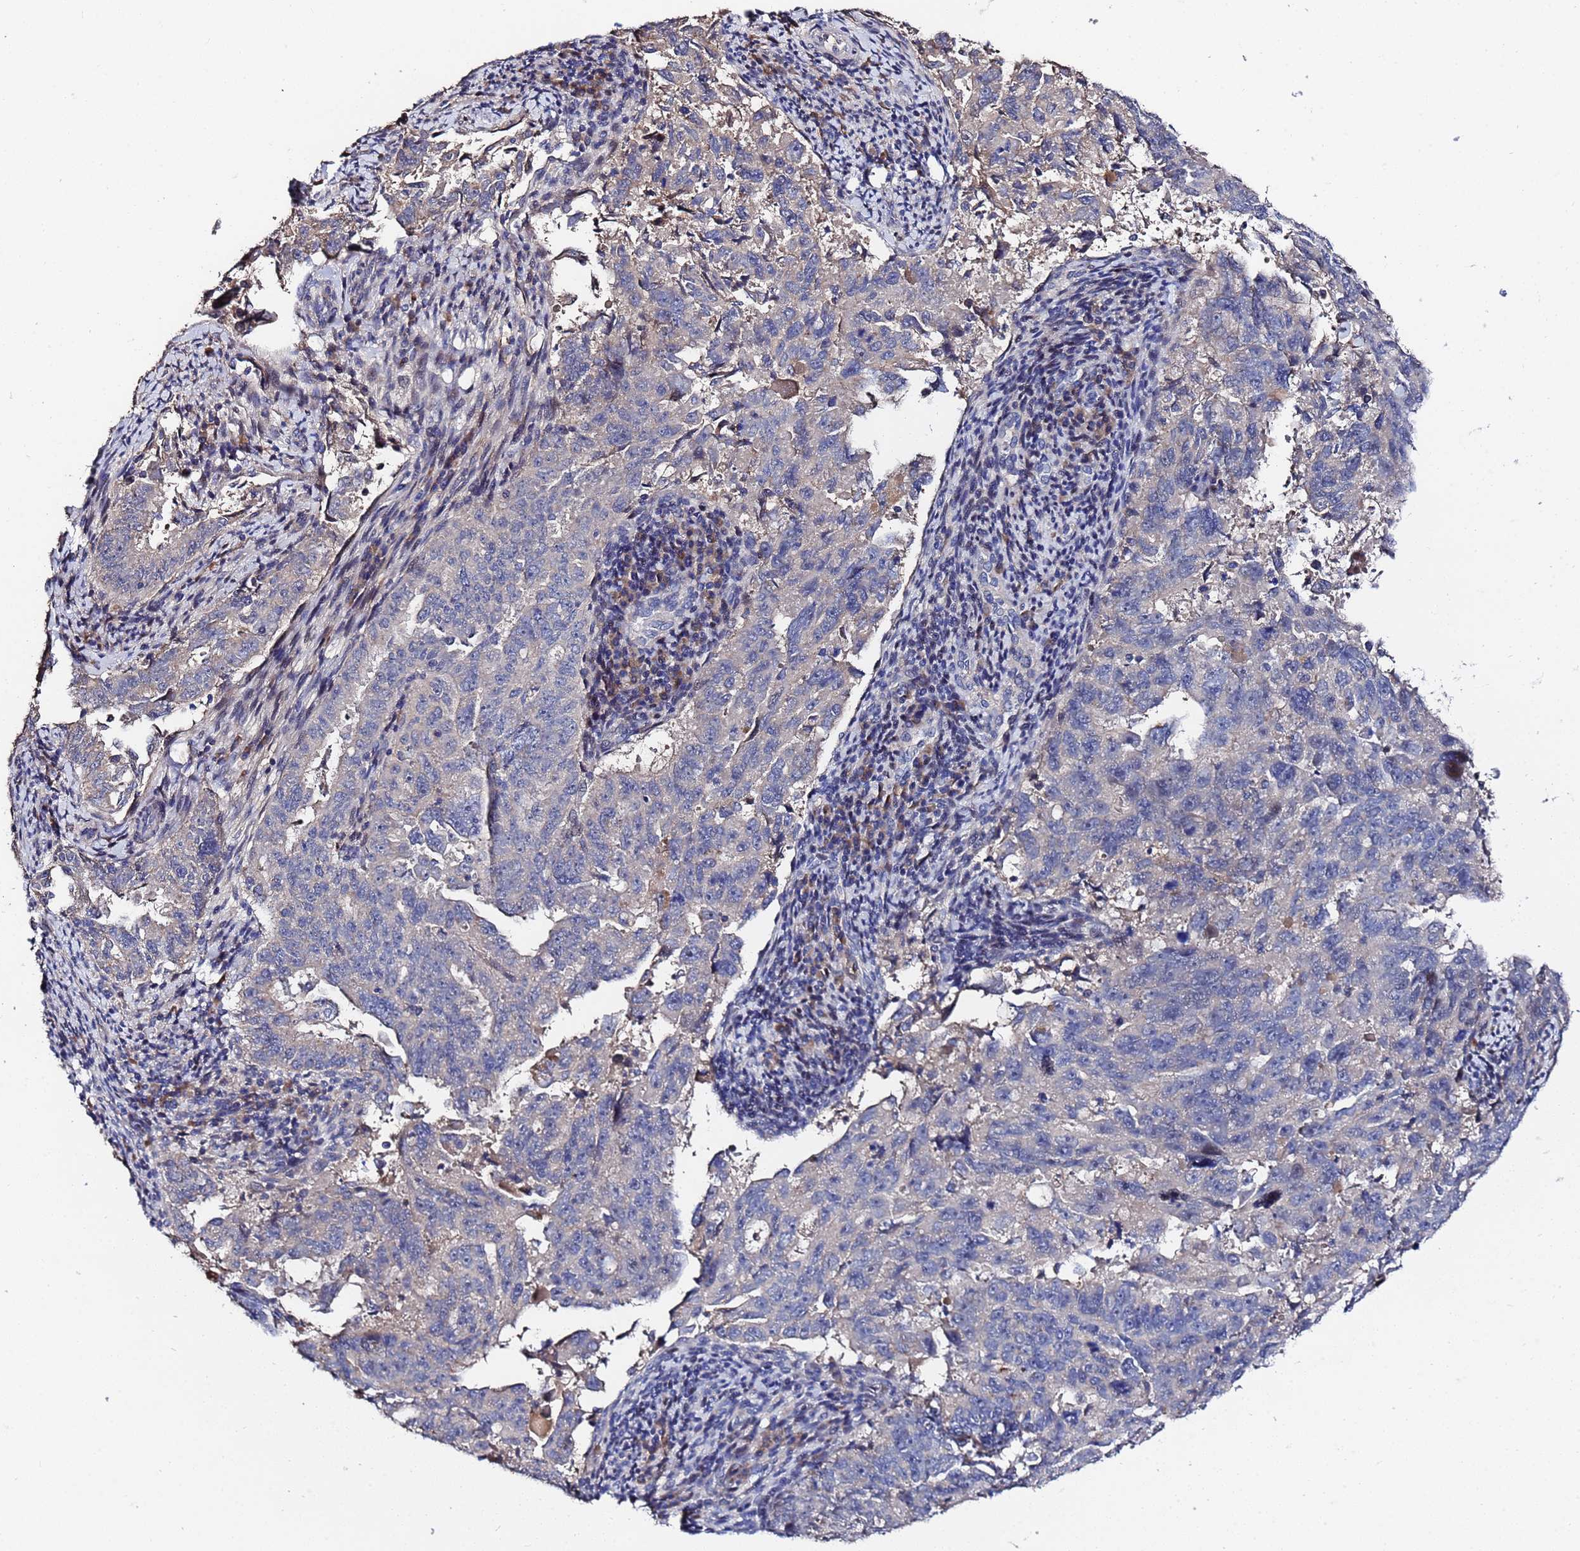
{"staining": {"intensity": "negative", "quantity": "none", "location": "none"}, "tissue": "endometrial cancer", "cell_type": "Tumor cells", "image_type": "cancer", "snomed": [{"axis": "morphology", "description": "Adenocarcinoma, NOS"}, {"axis": "topography", "description": "Endometrium"}], "caption": "DAB immunohistochemical staining of adenocarcinoma (endometrial) displays no significant positivity in tumor cells.", "gene": "TCP10L", "patient": {"sex": "female", "age": 65}}